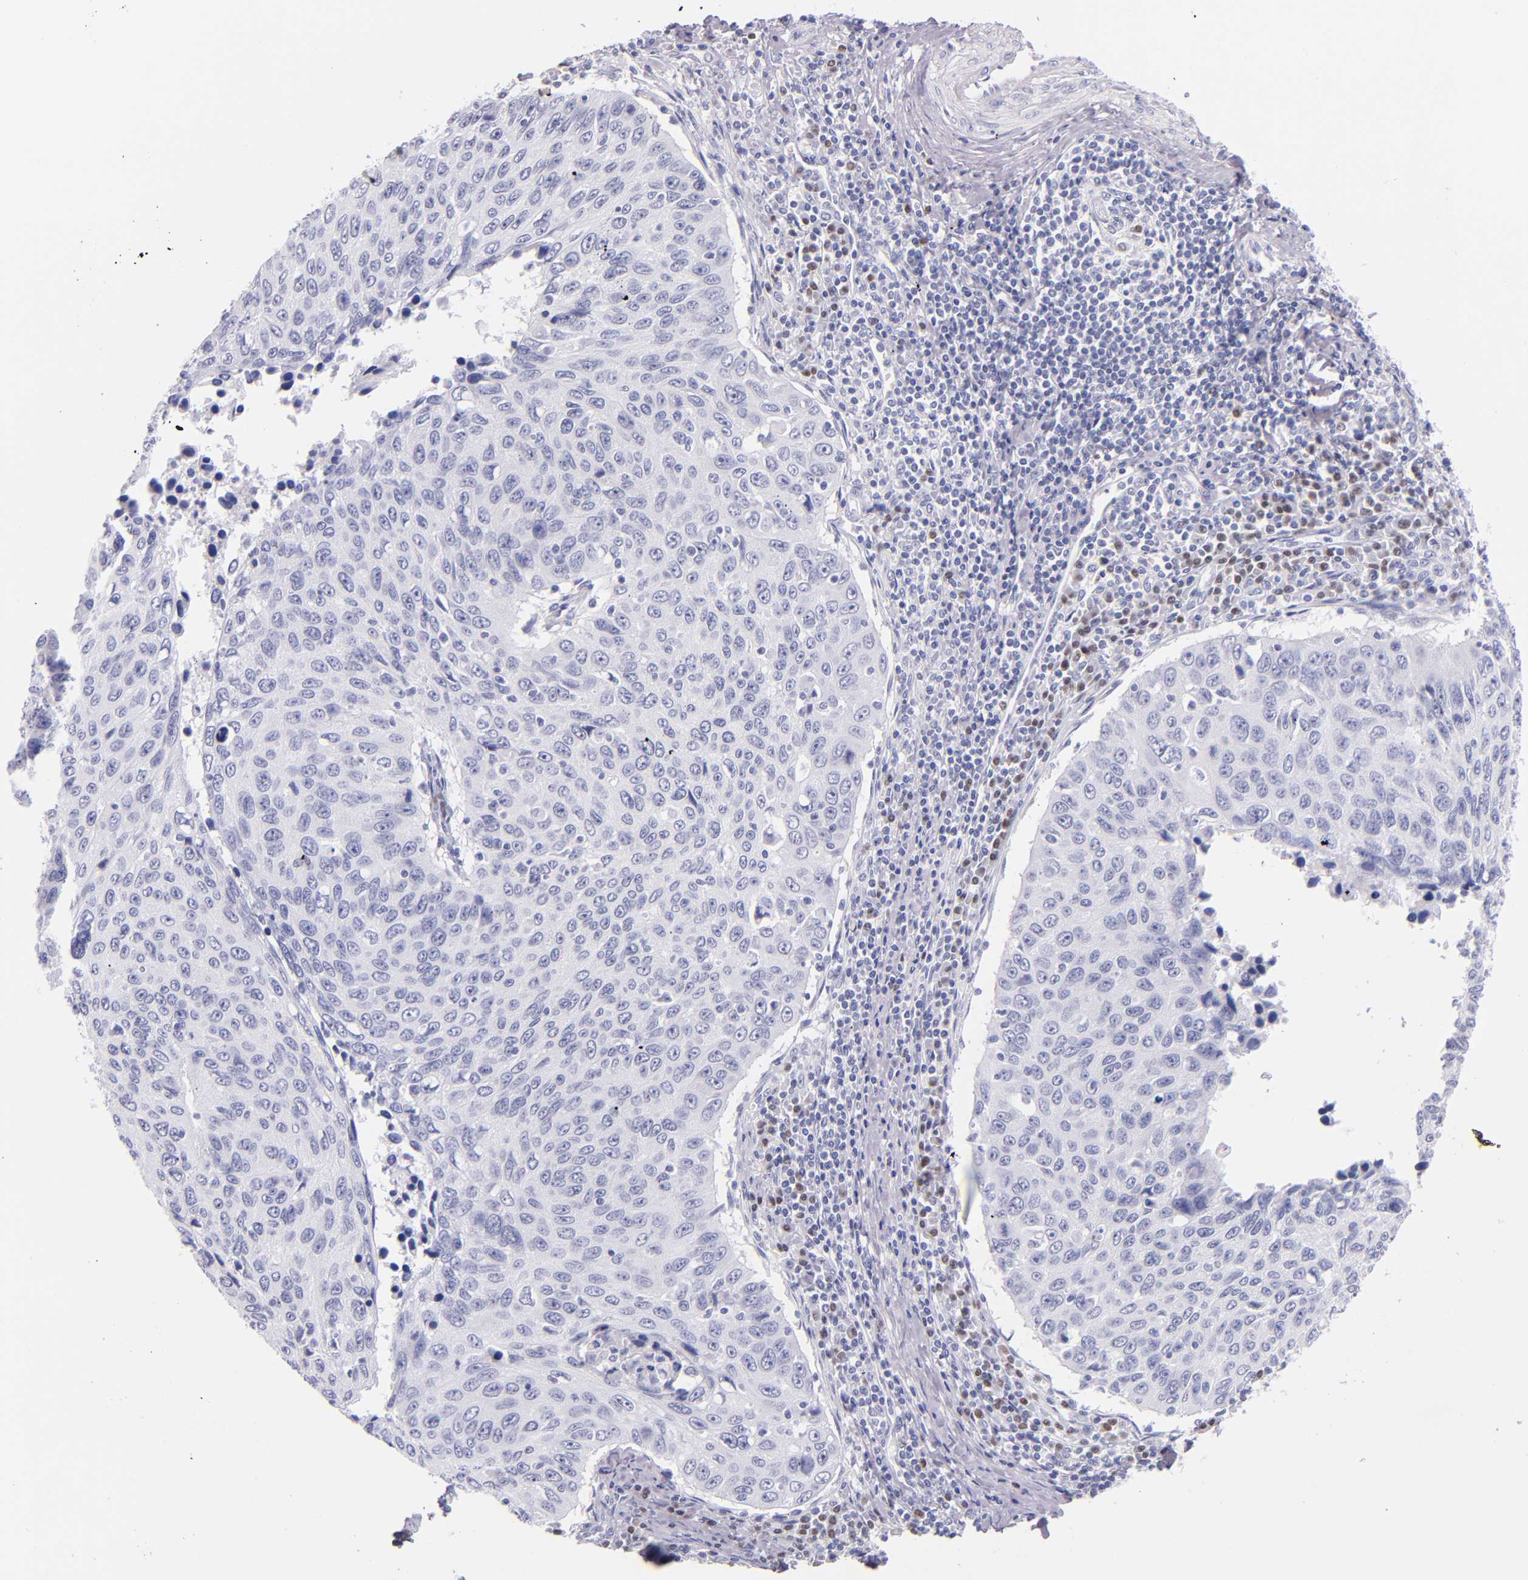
{"staining": {"intensity": "negative", "quantity": "none", "location": "none"}, "tissue": "cervical cancer", "cell_type": "Tumor cells", "image_type": "cancer", "snomed": [{"axis": "morphology", "description": "Squamous cell carcinoma, NOS"}, {"axis": "topography", "description": "Cervix"}], "caption": "A histopathology image of cervical cancer stained for a protein exhibits no brown staining in tumor cells.", "gene": "IRF4", "patient": {"sex": "female", "age": 53}}